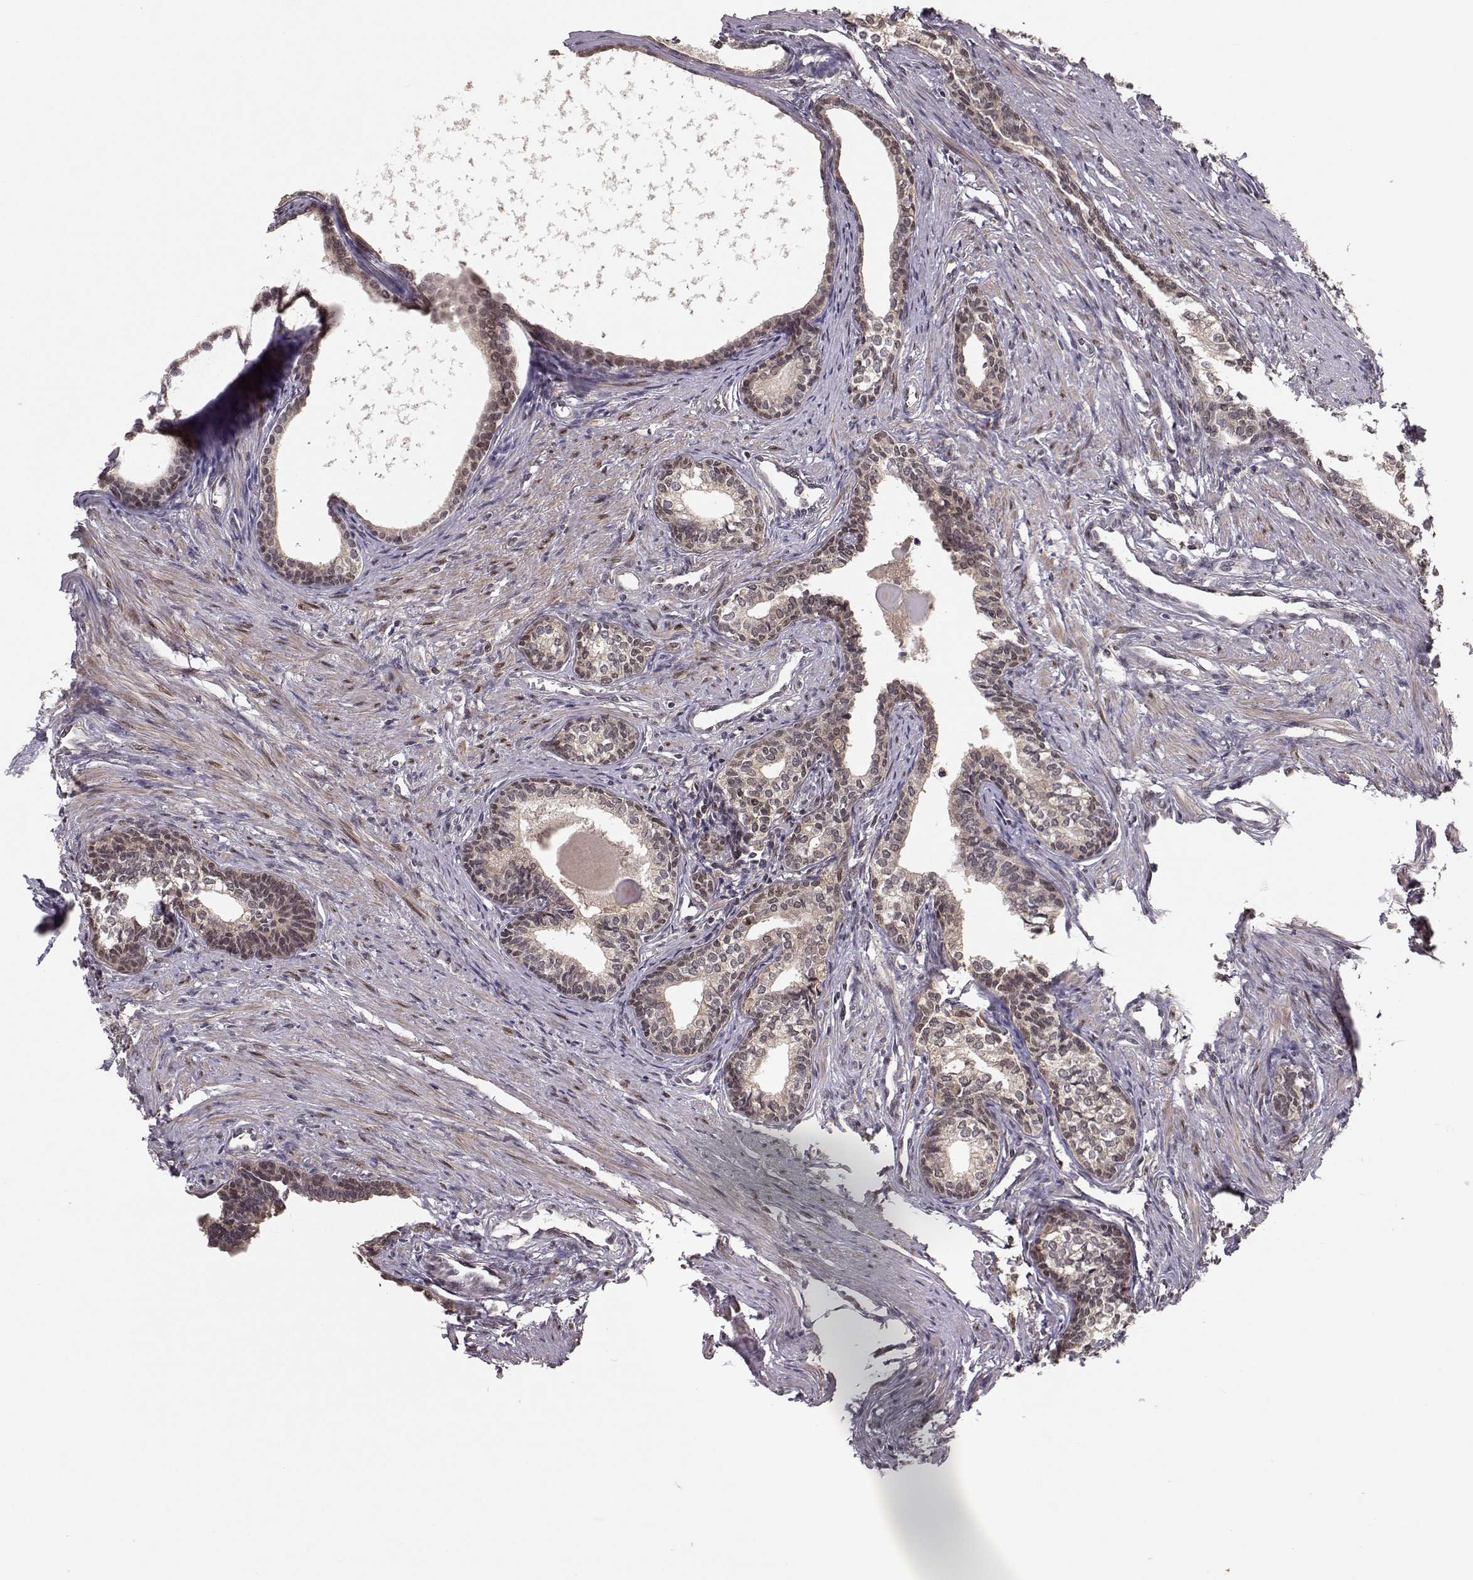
{"staining": {"intensity": "weak", "quantity": "25%-75%", "location": "cytoplasmic/membranous"}, "tissue": "prostate", "cell_type": "Glandular cells", "image_type": "normal", "snomed": [{"axis": "morphology", "description": "Normal tissue, NOS"}, {"axis": "topography", "description": "Prostate"}], "caption": "An immunohistochemistry histopathology image of benign tissue is shown. Protein staining in brown labels weak cytoplasmic/membranous positivity in prostate within glandular cells. Immunohistochemistry stains the protein of interest in brown and the nuclei are stained blue.", "gene": "PLEKHG3", "patient": {"sex": "male", "age": 60}}